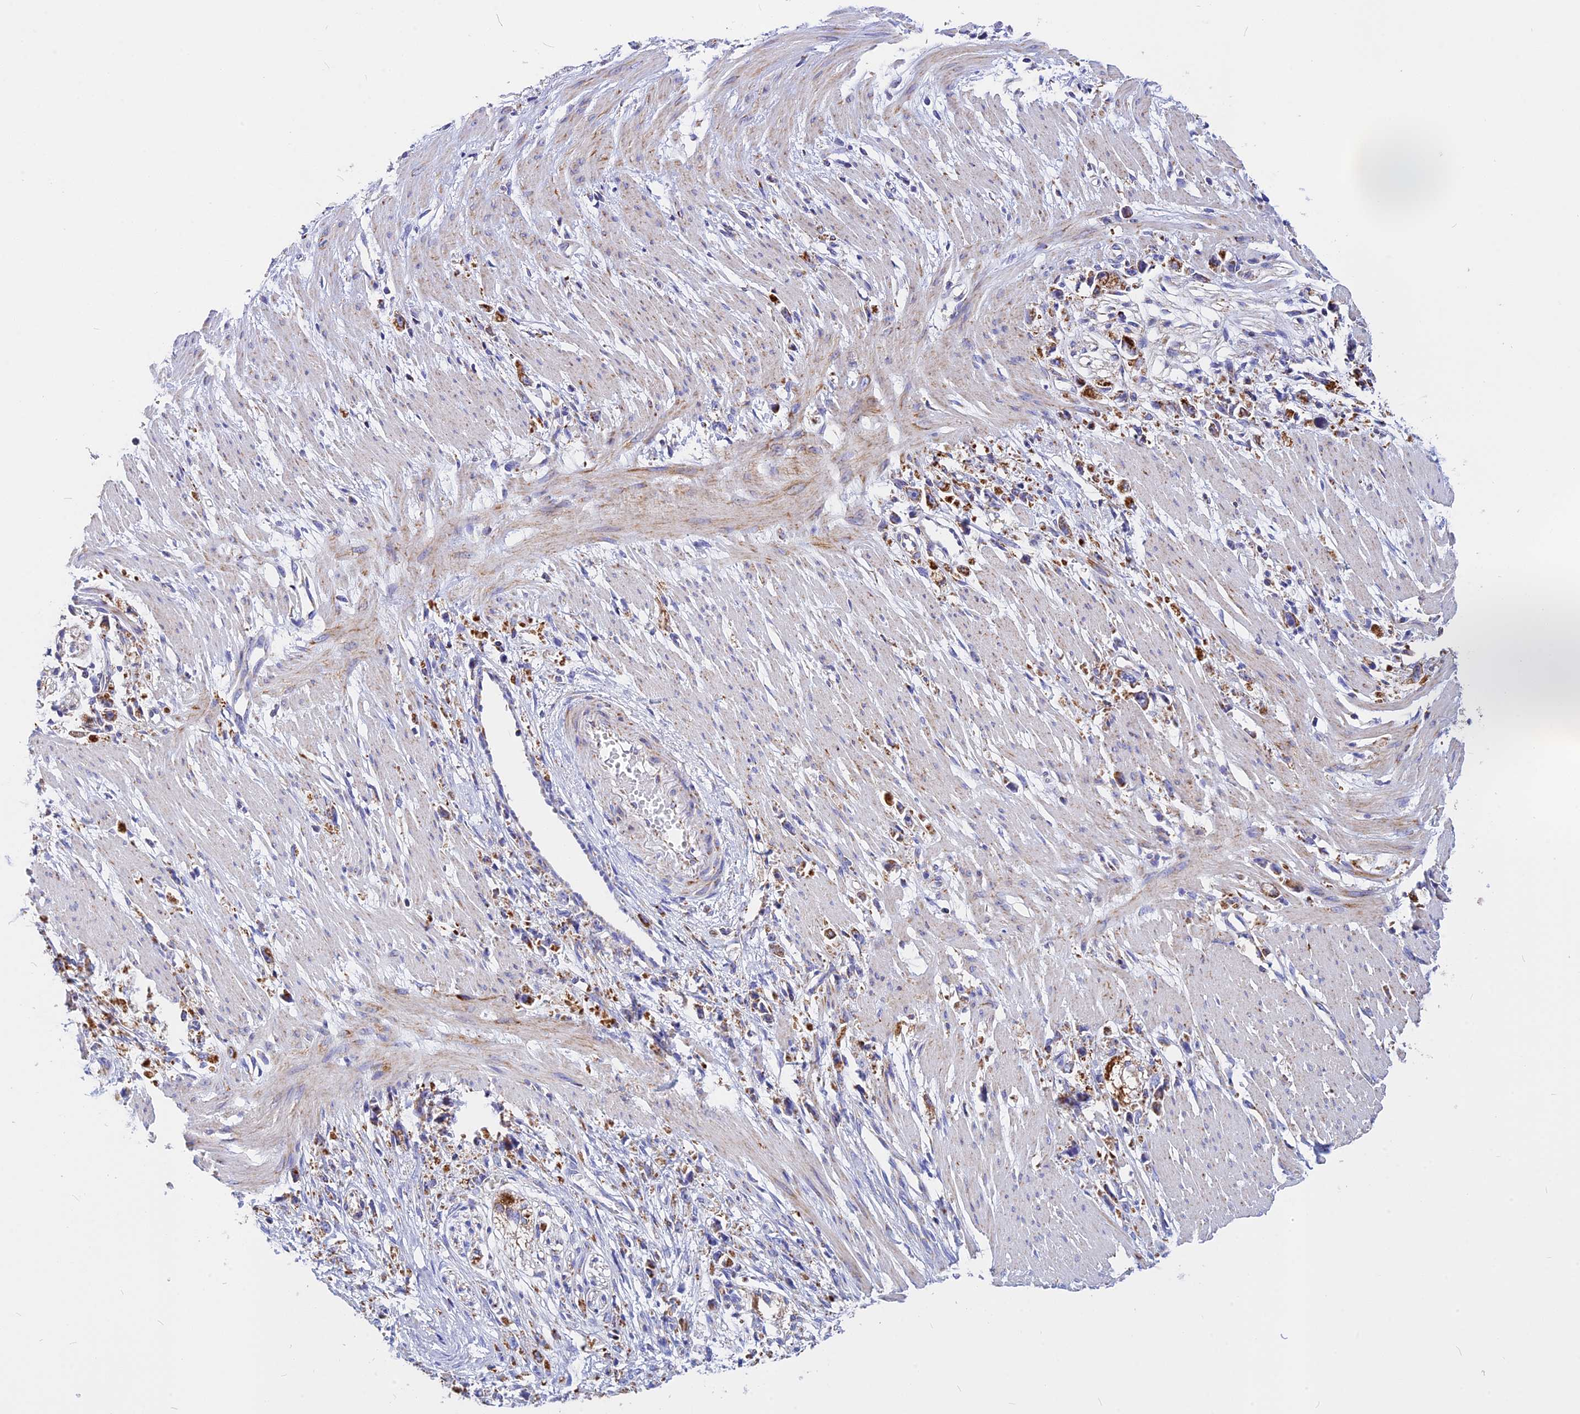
{"staining": {"intensity": "moderate", "quantity": ">75%", "location": "cytoplasmic/membranous"}, "tissue": "stomach cancer", "cell_type": "Tumor cells", "image_type": "cancer", "snomed": [{"axis": "morphology", "description": "Adenocarcinoma, NOS"}, {"axis": "topography", "description": "Stomach"}], "caption": "Immunohistochemistry (IHC) histopathology image of neoplastic tissue: stomach cancer stained using immunohistochemistry exhibits medium levels of moderate protein expression localized specifically in the cytoplasmic/membranous of tumor cells, appearing as a cytoplasmic/membranous brown color.", "gene": "VDAC2", "patient": {"sex": "female", "age": 59}}